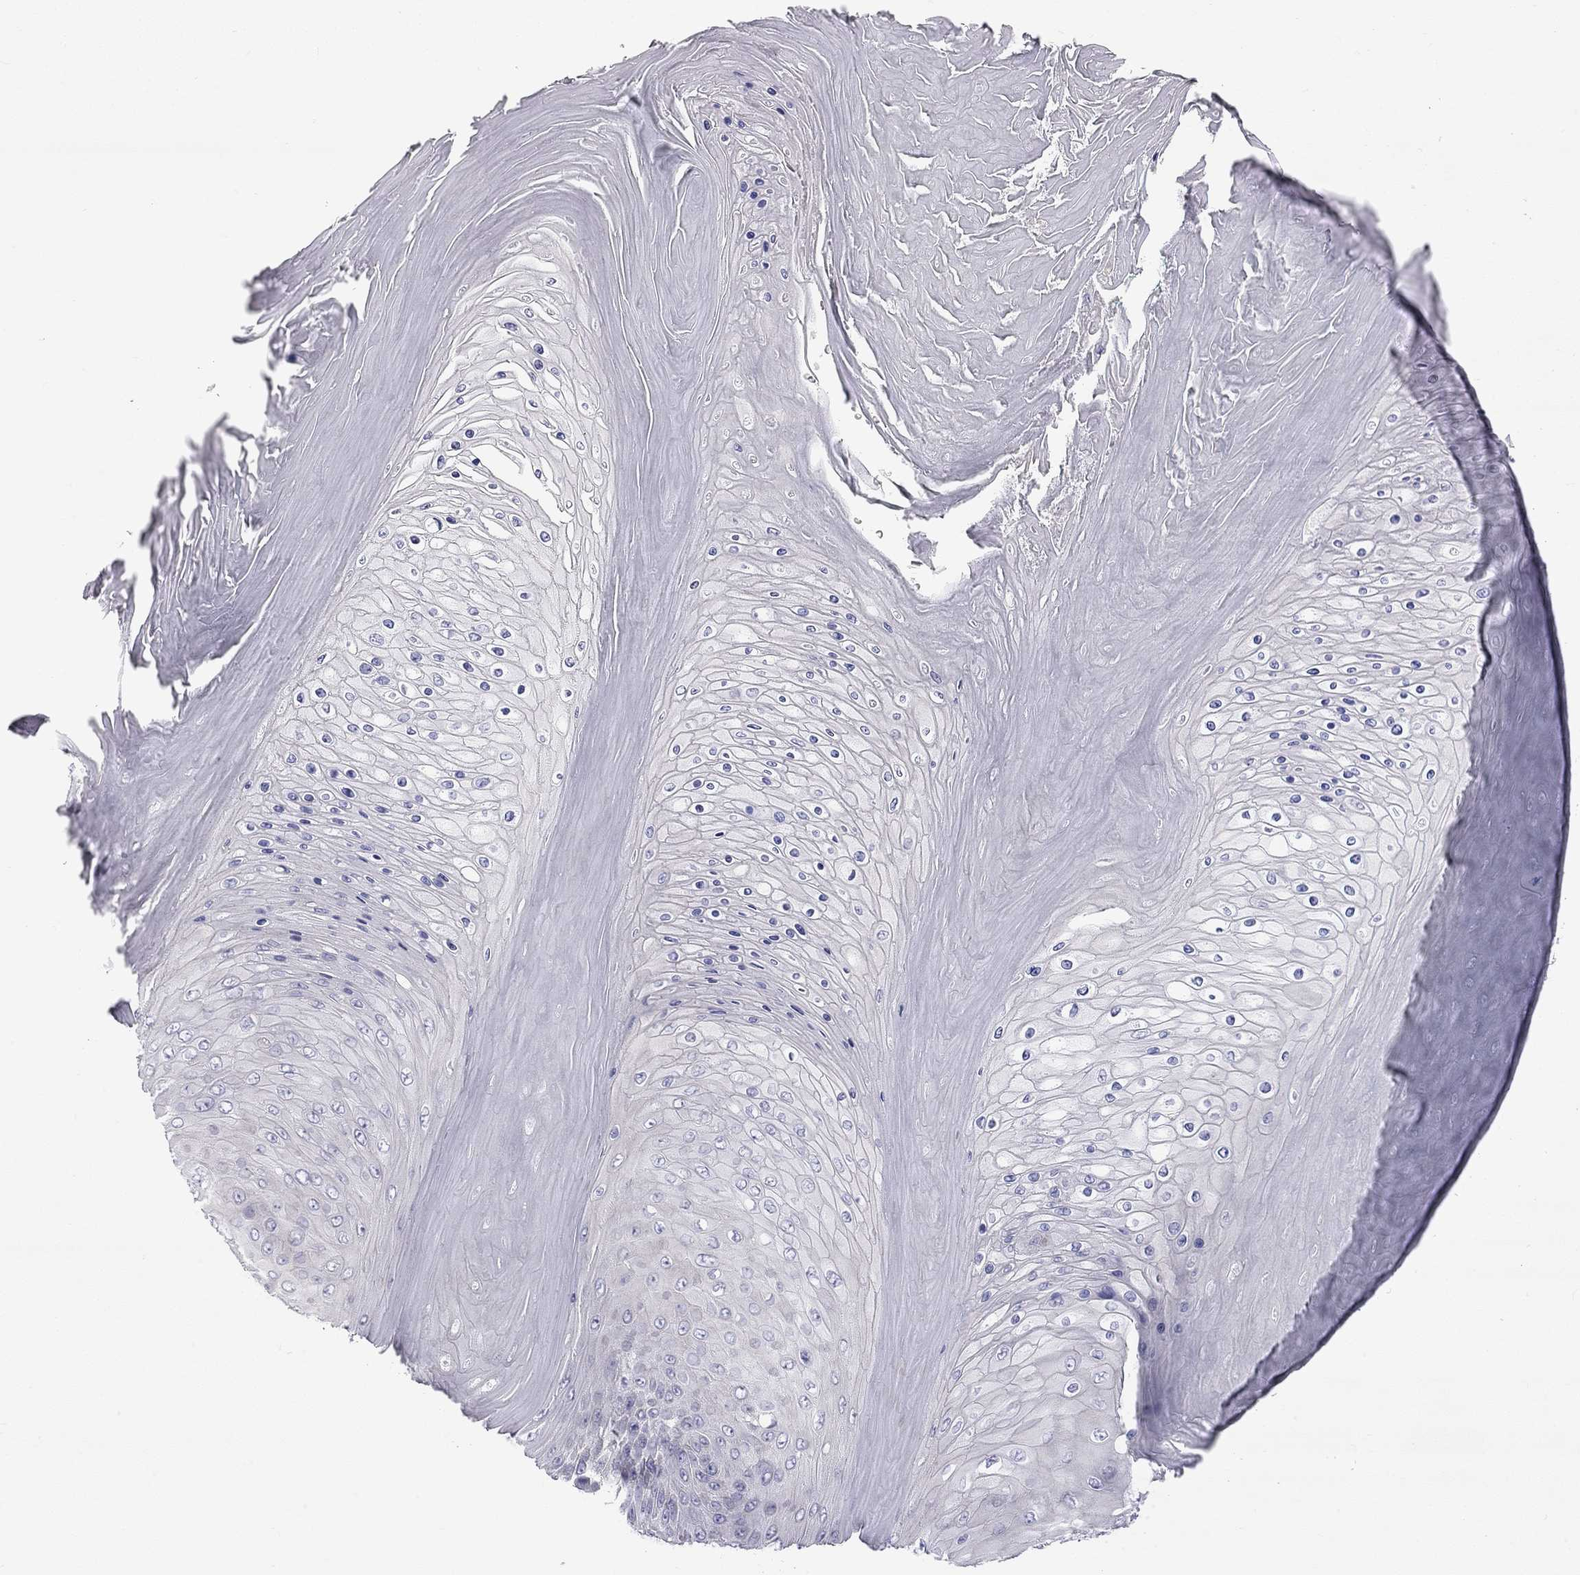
{"staining": {"intensity": "negative", "quantity": "none", "location": "none"}, "tissue": "skin cancer", "cell_type": "Tumor cells", "image_type": "cancer", "snomed": [{"axis": "morphology", "description": "Squamous cell carcinoma, NOS"}, {"axis": "topography", "description": "Skin"}], "caption": "Immunohistochemistry histopathology image of neoplastic tissue: skin squamous cell carcinoma stained with DAB exhibits no significant protein staining in tumor cells.", "gene": "TDRD6", "patient": {"sex": "male", "age": 62}}